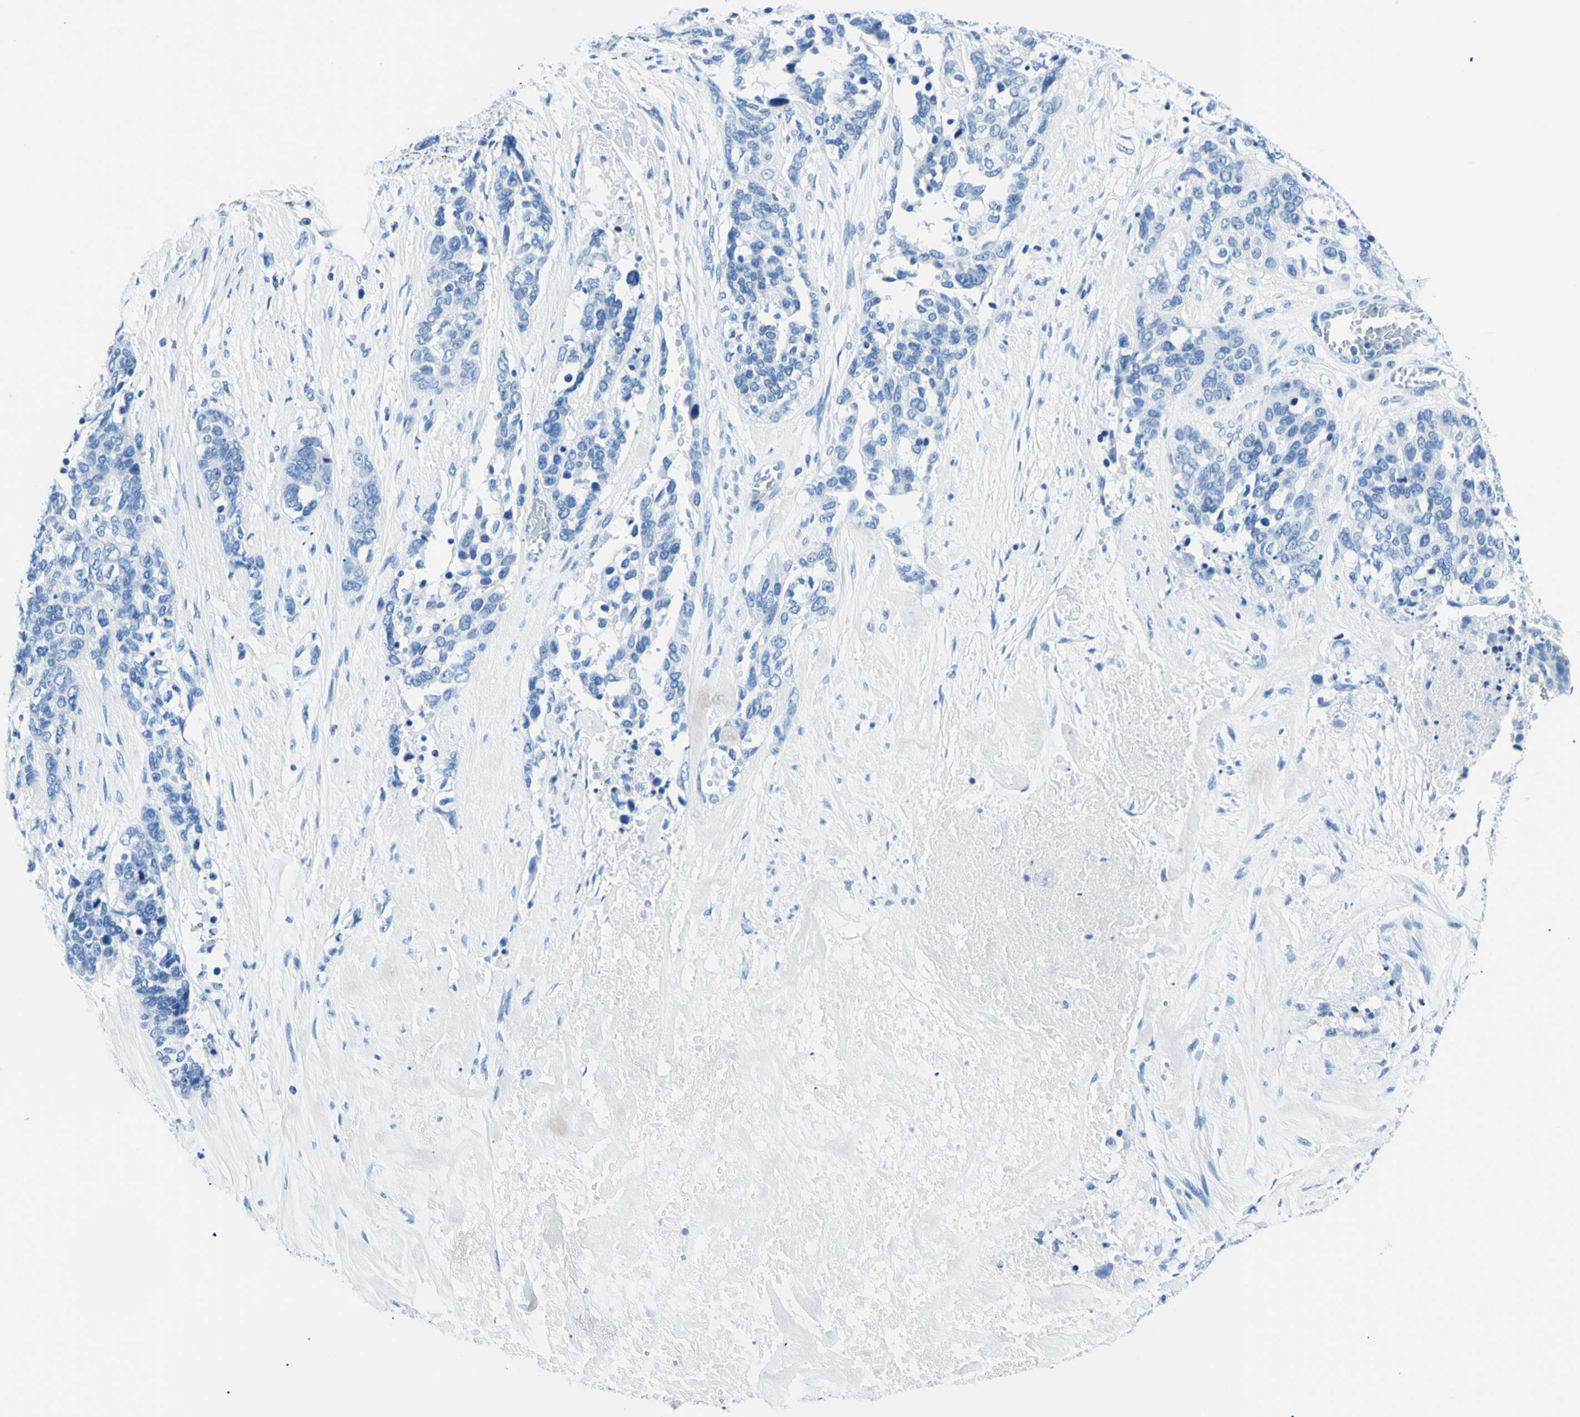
{"staining": {"intensity": "negative", "quantity": "none", "location": "none"}, "tissue": "ovarian cancer", "cell_type": "Tumor cells", "image_type": "cancer", "snomed": [{"axis": "morphology", "description": "Cystadenocarcinoma, serous, NOS"}, {"axis": "topography", "description": "Ovary"}], "caption": "Immunohistochemistry photomicrograph of human ovarian cancer stained for a protein (brown), which displays no expression in tumor cells. (Brightfield microscopy of DAB (3,3'-diaminobenzidine) immunohistochemistry (IHC) at high magnification).", "gene": "MYH2", "patient": {"sex": "female", "age": 44}}